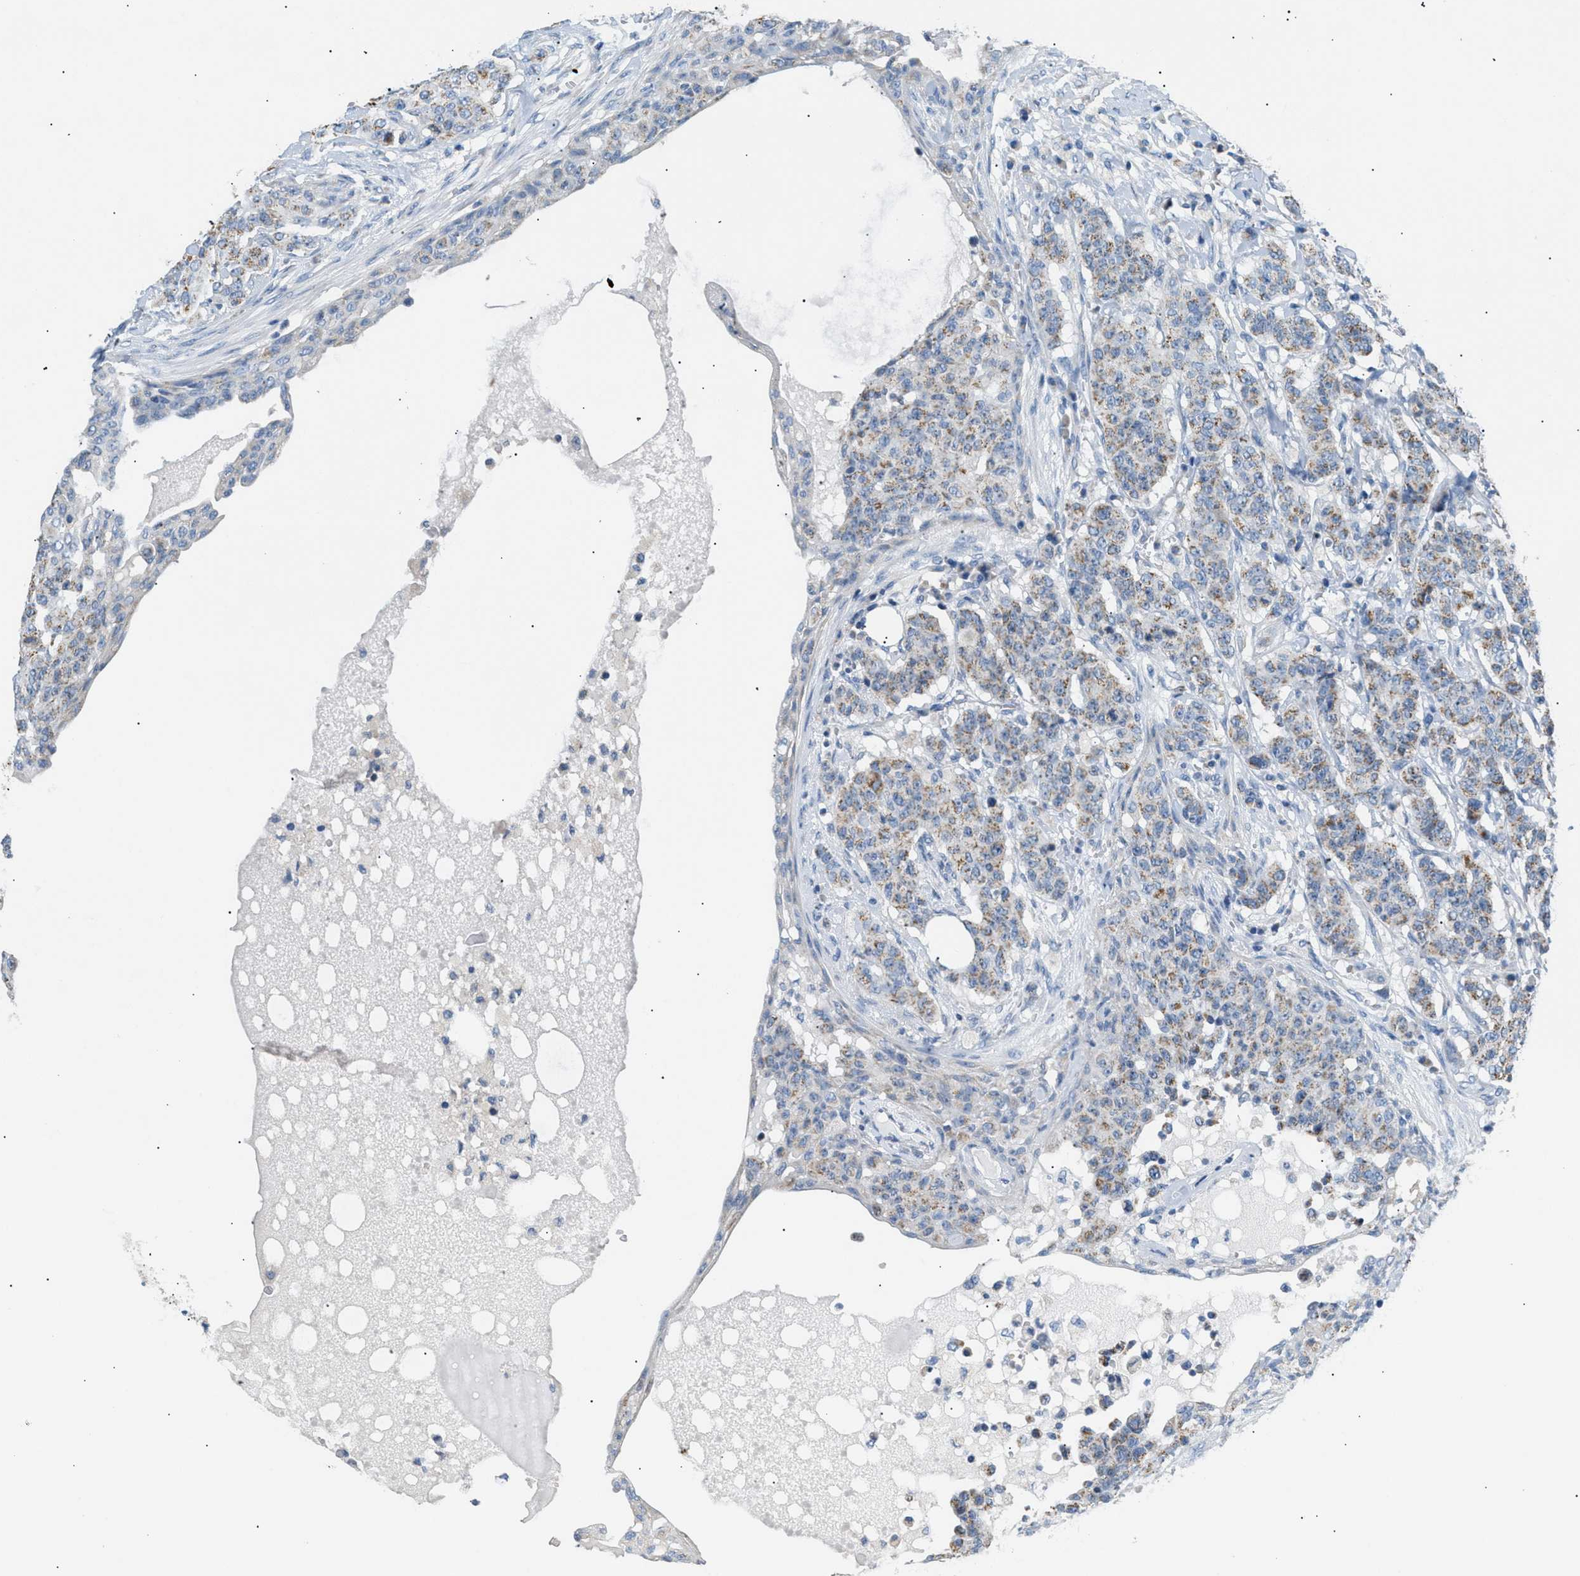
{"staining": {"intensity": "moderate", "quantity": "25%-75%", "location": "cytoplasmic/membranous"}, "tissue": "breast cancer", "cell_type": "Tumor cells", "image_type": "cancer", "snomed": [{"axis": "morphology", "description": "Normal tissue, NOS"}, {"axis": "morphology", "description": "Duct carcinoma"}, {"axis": "topography", "description": "Breast"}], "caption": "A brown stain highlights moderate cytoplasmic/membranous expression of a protein in human breast cancer tumor cells. The staining is performed using DAB (3,3'-diaminobenzidine) brown chromogen to label protein expression. The nuclei are counter-stained blue using hematoxylin.", "gene": "ILDR1", "patient": {"sex": "female", "age": 40}}